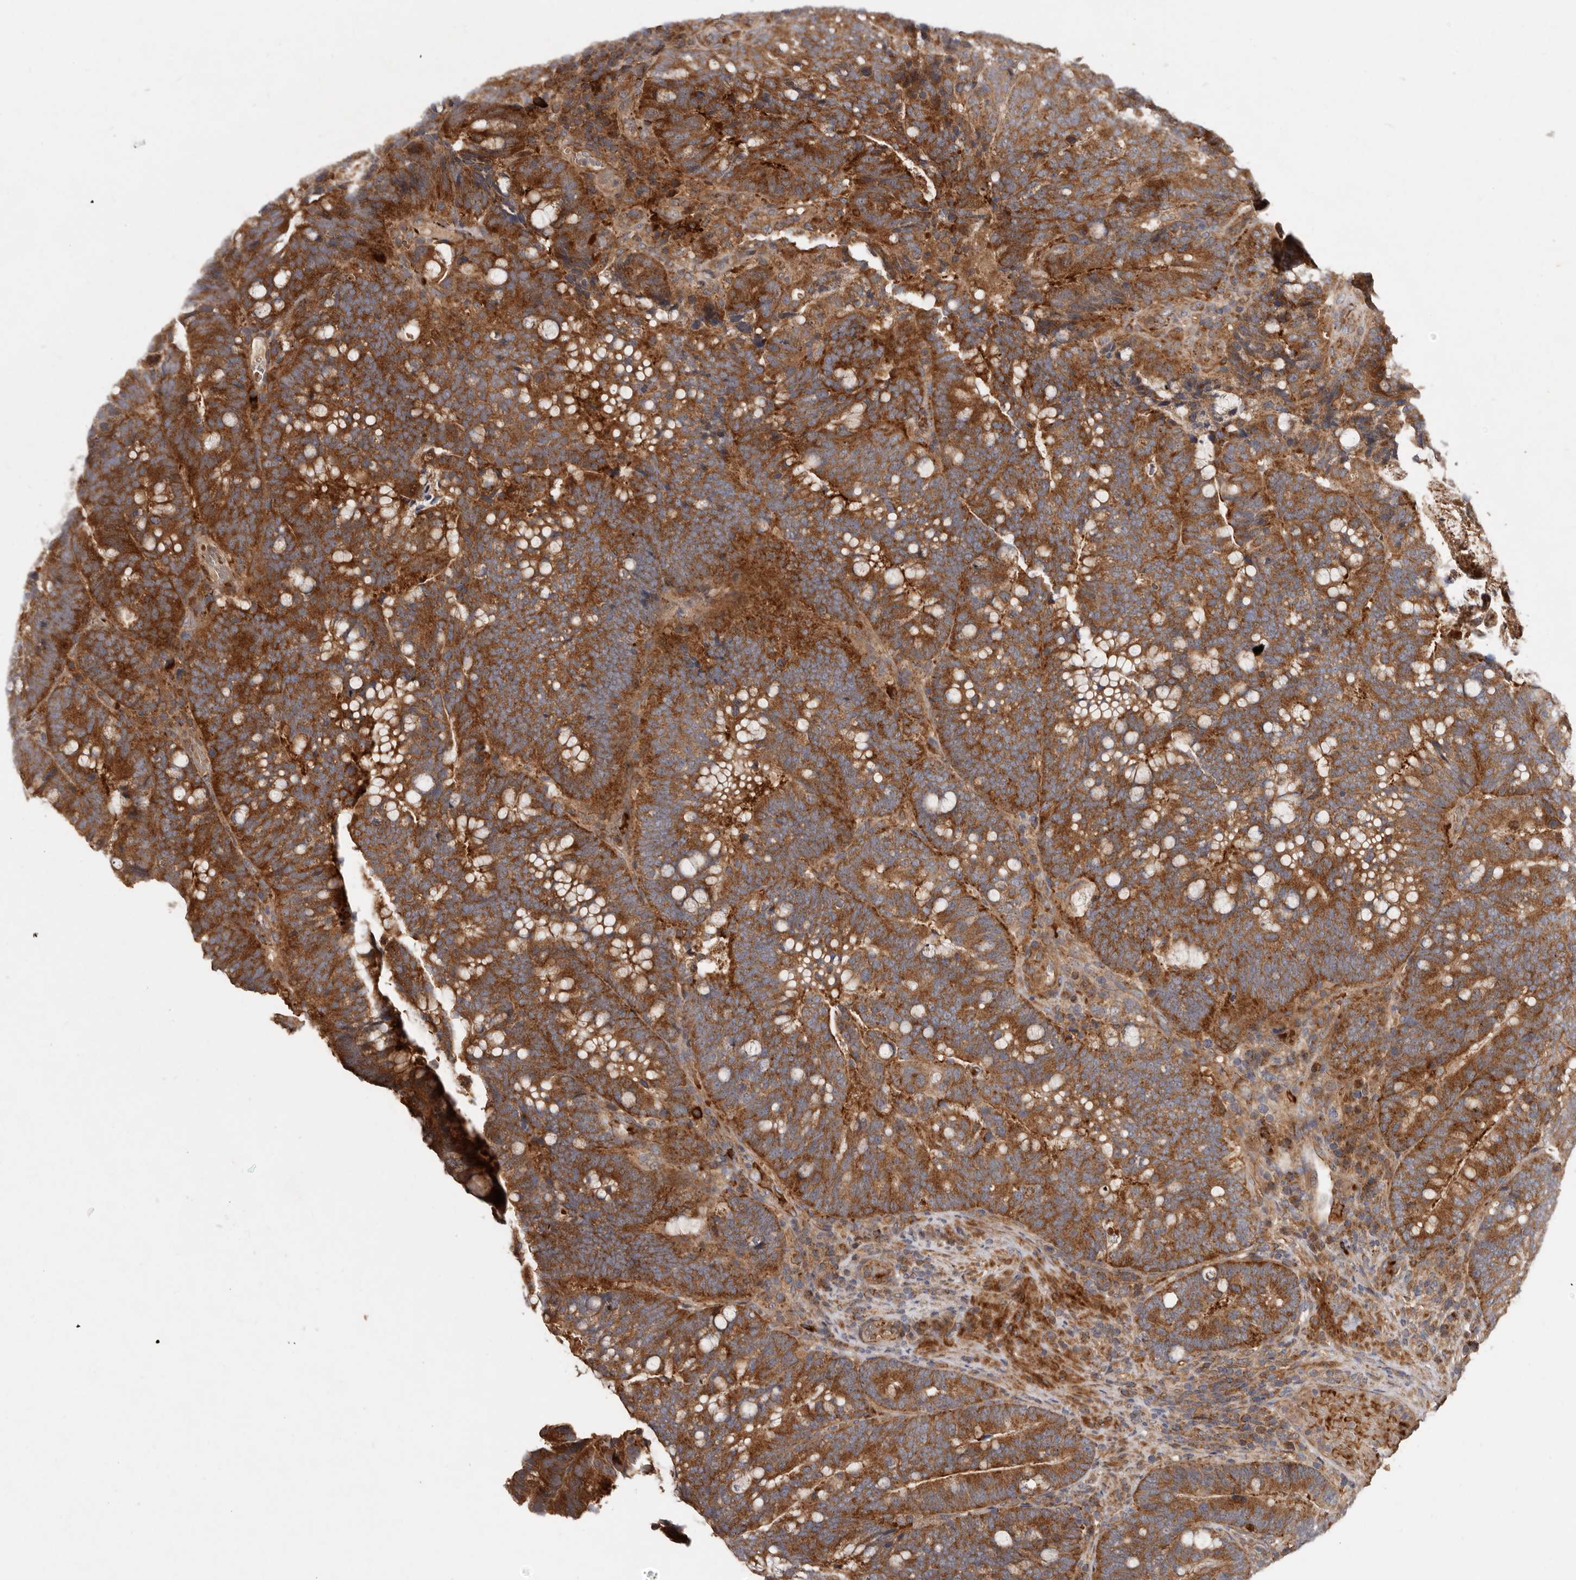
{"staining": {"intensity": "strong", "quantity": ">75%", "location": "cytoplasmic/membranous"}, "tissue": "colorectal cancer", "cell_type": "Tumor cells", "image_type": "cancer", "snomed": [{"axis": "morphology", "description": "Adenocarcinoma, NOS"}, {"axis": "topography", "description": "Colon"}], "caption": "IHC of colorectal cancer demonstrates high levels of strong cytoplasmic/membranous positivity in approximately >75% of tumor cells.", "gene": "GOT1L1", "patient": {"sex": "female", "age": 66}}